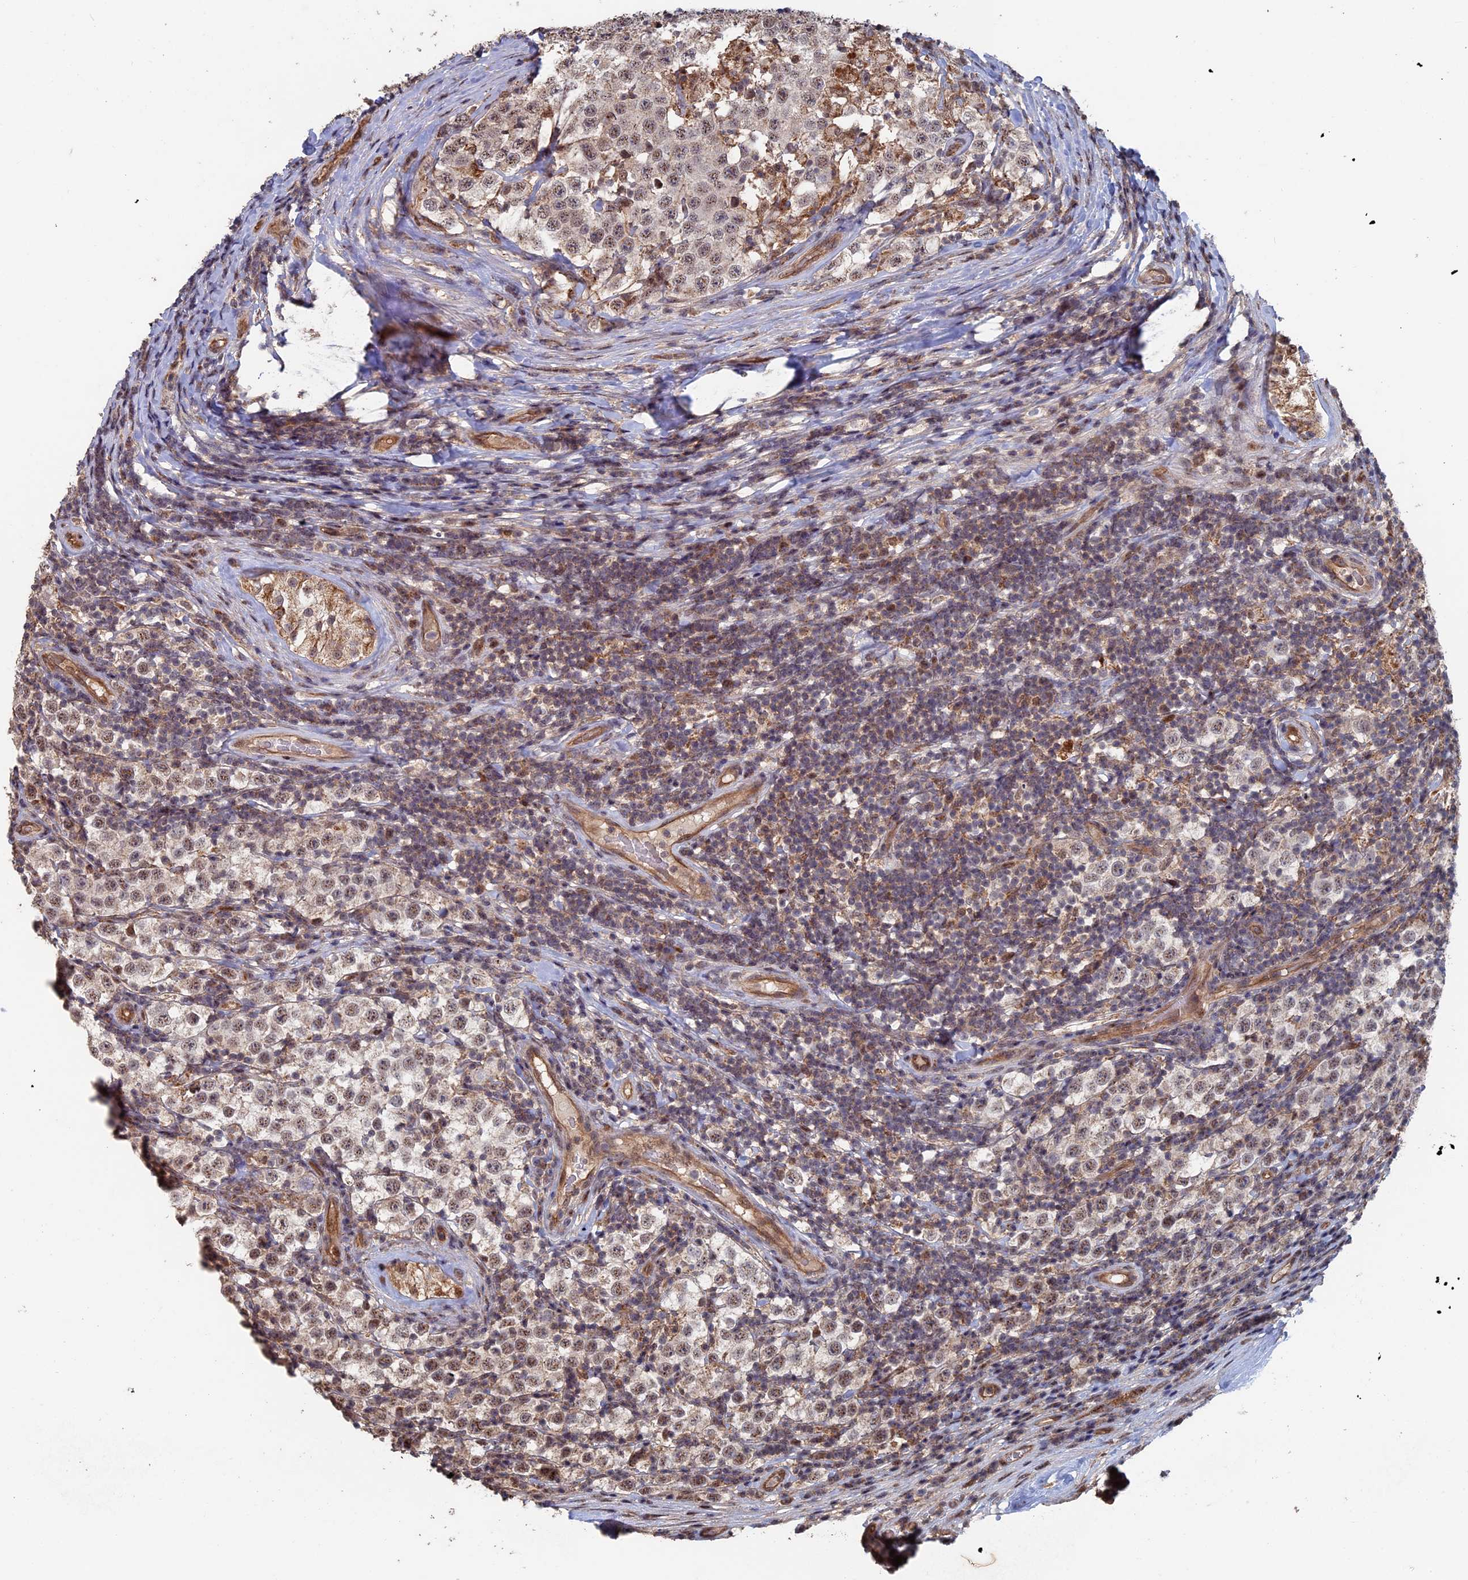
{"staining": {"intensity": "weak", "quantity": ">75%", "location": "nuclear"}, "tissue": "testis cancer", "cell_type": "Tumor cells", "image_type": "cancer", "snomed": [{"axis": "morphology", "description": "Normal tissue, NOS"}, {"axis": "morphology", "description": "Urothelial carcinoma, High grade"}, {"axis": "morphology", "description": "Seminoma, NOS"}, {"axis": "morphology", "description": "Carcinoma, Embryonal, NOS"}, {"axis": "topography", "description": "Urinary bladder"}, {"axis": "topography", "description": "Testis"}], "caption": "Immunohistochemistry (IHC) of testis cancer demonstrates low levels of weak nuclear staining in approximately >75% of tumor cells. Immunohistochemistry (IHC) stains the protein in brown and the nuclei are stained blue.", "gene": "KIAA1328", "patient": {"sex": "male", "age": 41}}